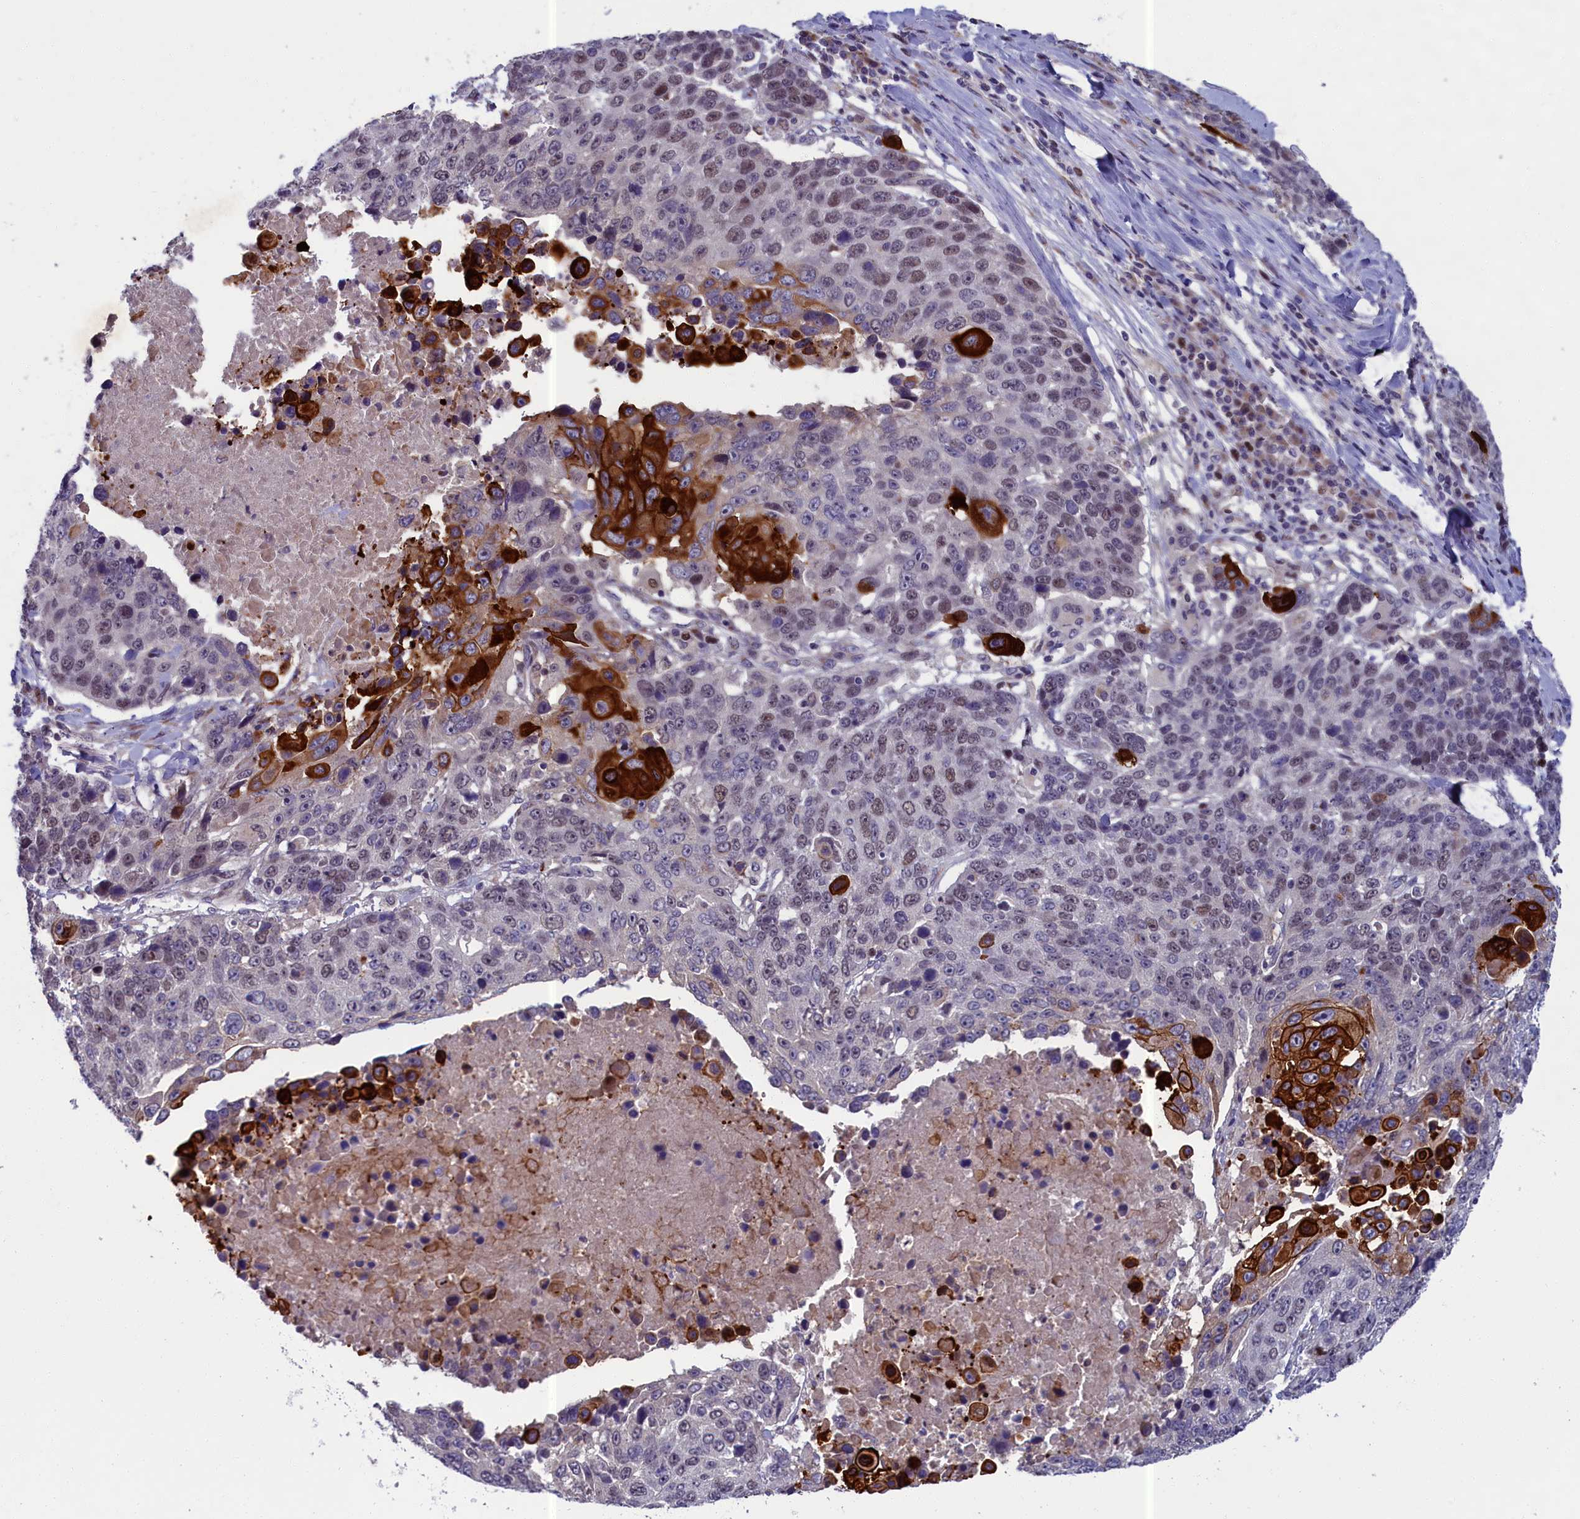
{"staining": {"intensity": "strong", "quantity": "<25%", "location": "cytoplasmic/membranous,nuclear"}, "tissue": "lung cancer", "cell_type": "Tumor cells", "image_type": "cancer", "snomed": [{"axis": "morphology", "description": "Squamous cell carcinoma, NOS"}, {"axis": "topography", "description": "Lung"}], "caption": "IHC staining of lung cancer, which displays medium levels of strong cytoplasmic/membranous and nuclear positivity in approximately <25% of tumor cells indicating strong cytoplasmic/membranous and nuclear protein positivity. The staining was performed using DAB (3,3'-diaminobenzidine) (brown) for protein detection and nuclei were counterstained in hematoxylin (blue).", "gene": "LIG1", "patient": {"sex": "male", "age": 66}}